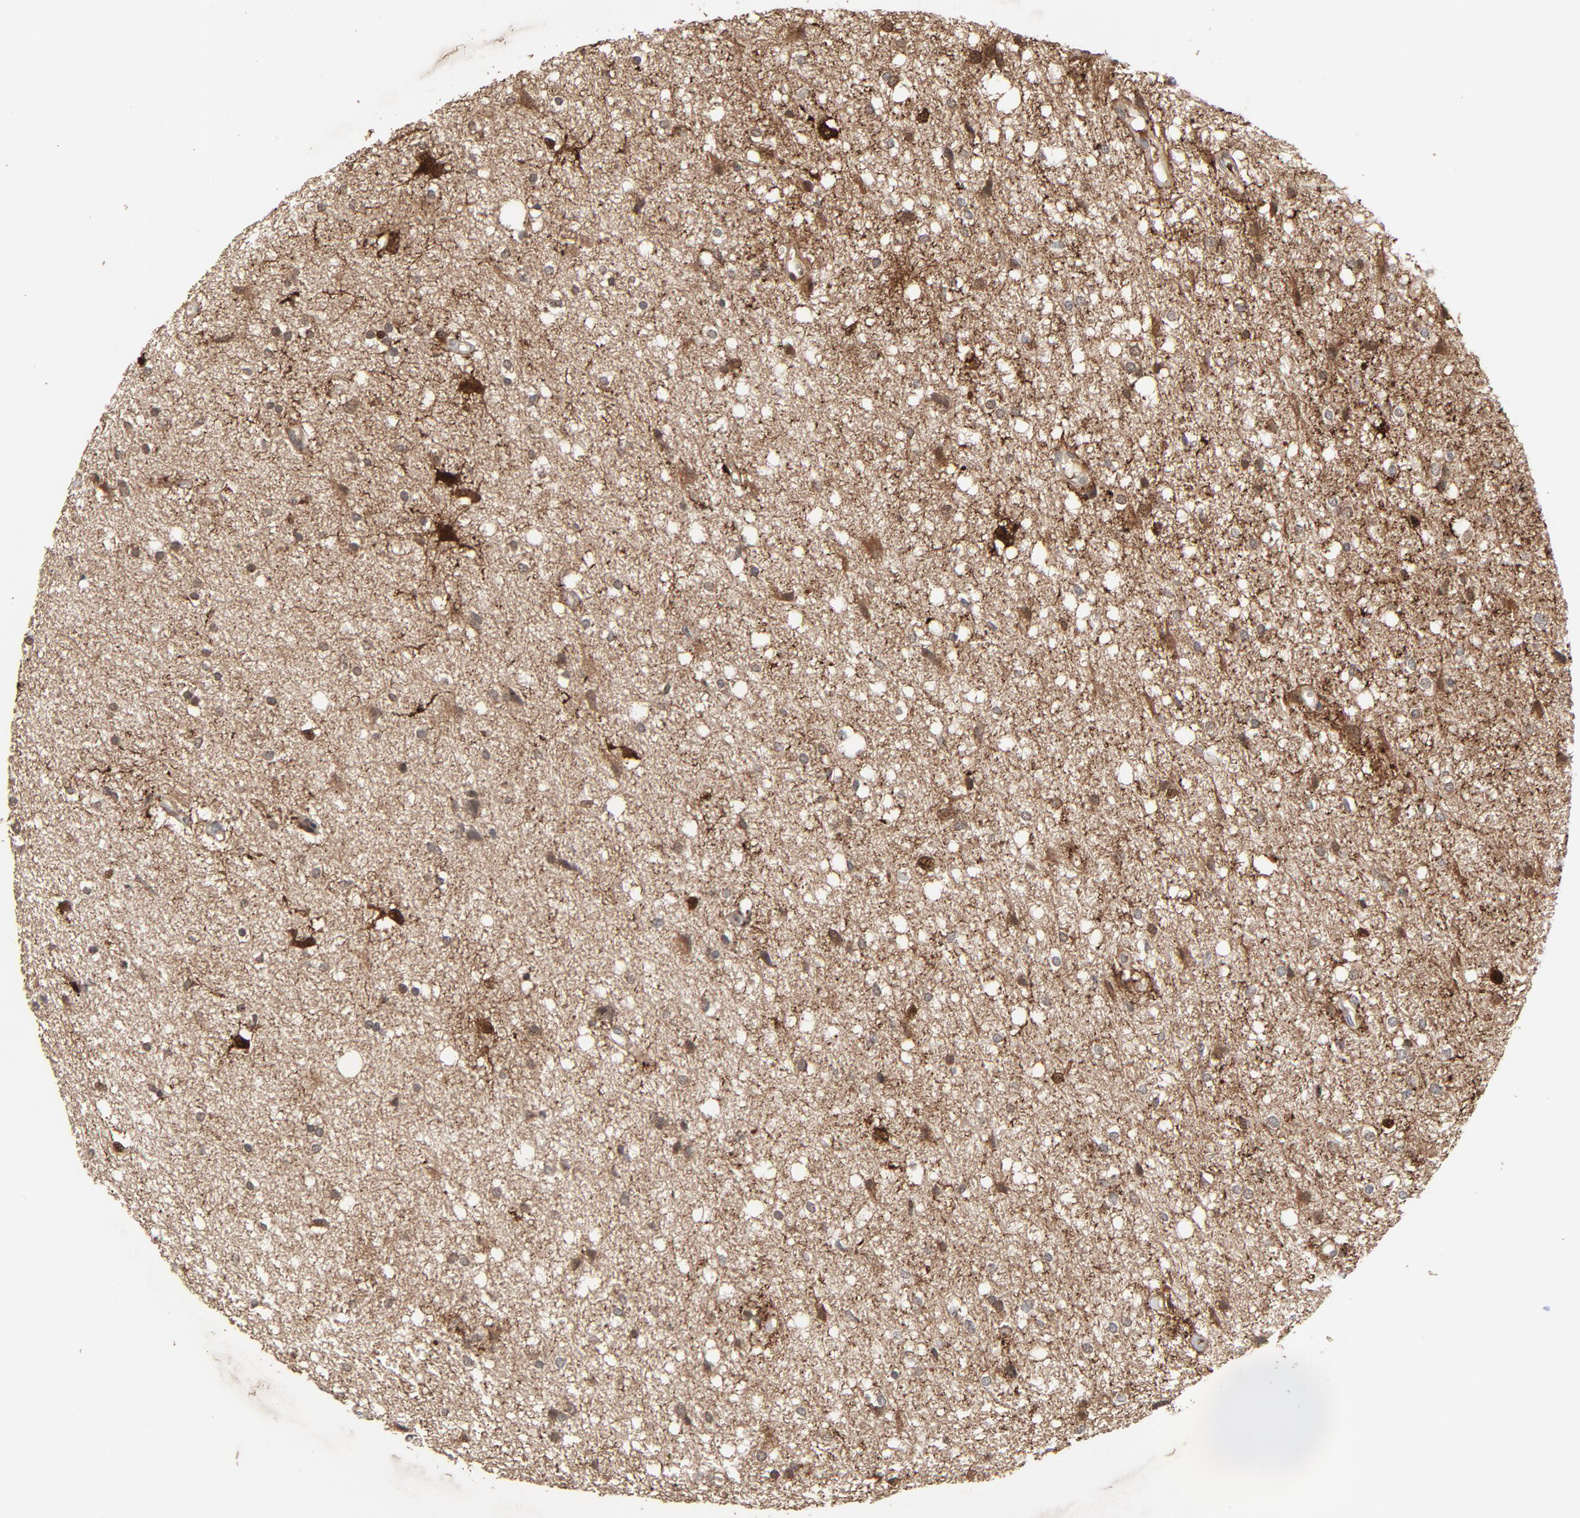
{"staining": {"intensity": "moderate", "quantity": ">75%", "location": "cytoplasmic/membranous,nuclear"}, "tissue": "glioma", "cell_type": "Tumor cells", "image_type": "cancer", "snomed": [{"axis": "morphology", "description": "Glioma, malignant, High grade"}, {"axis": "topography", "description": "Brain"}], "caption": "This image demonstrates immunohistochemistry (IHC) staining of malignant glioma (high-grade), with medium moderate cytoplasmic/membranous and nuclear staining in about >75% of tumor cells.", "gene": "MT3", "patient": {"sex": "female", "age": 59}}